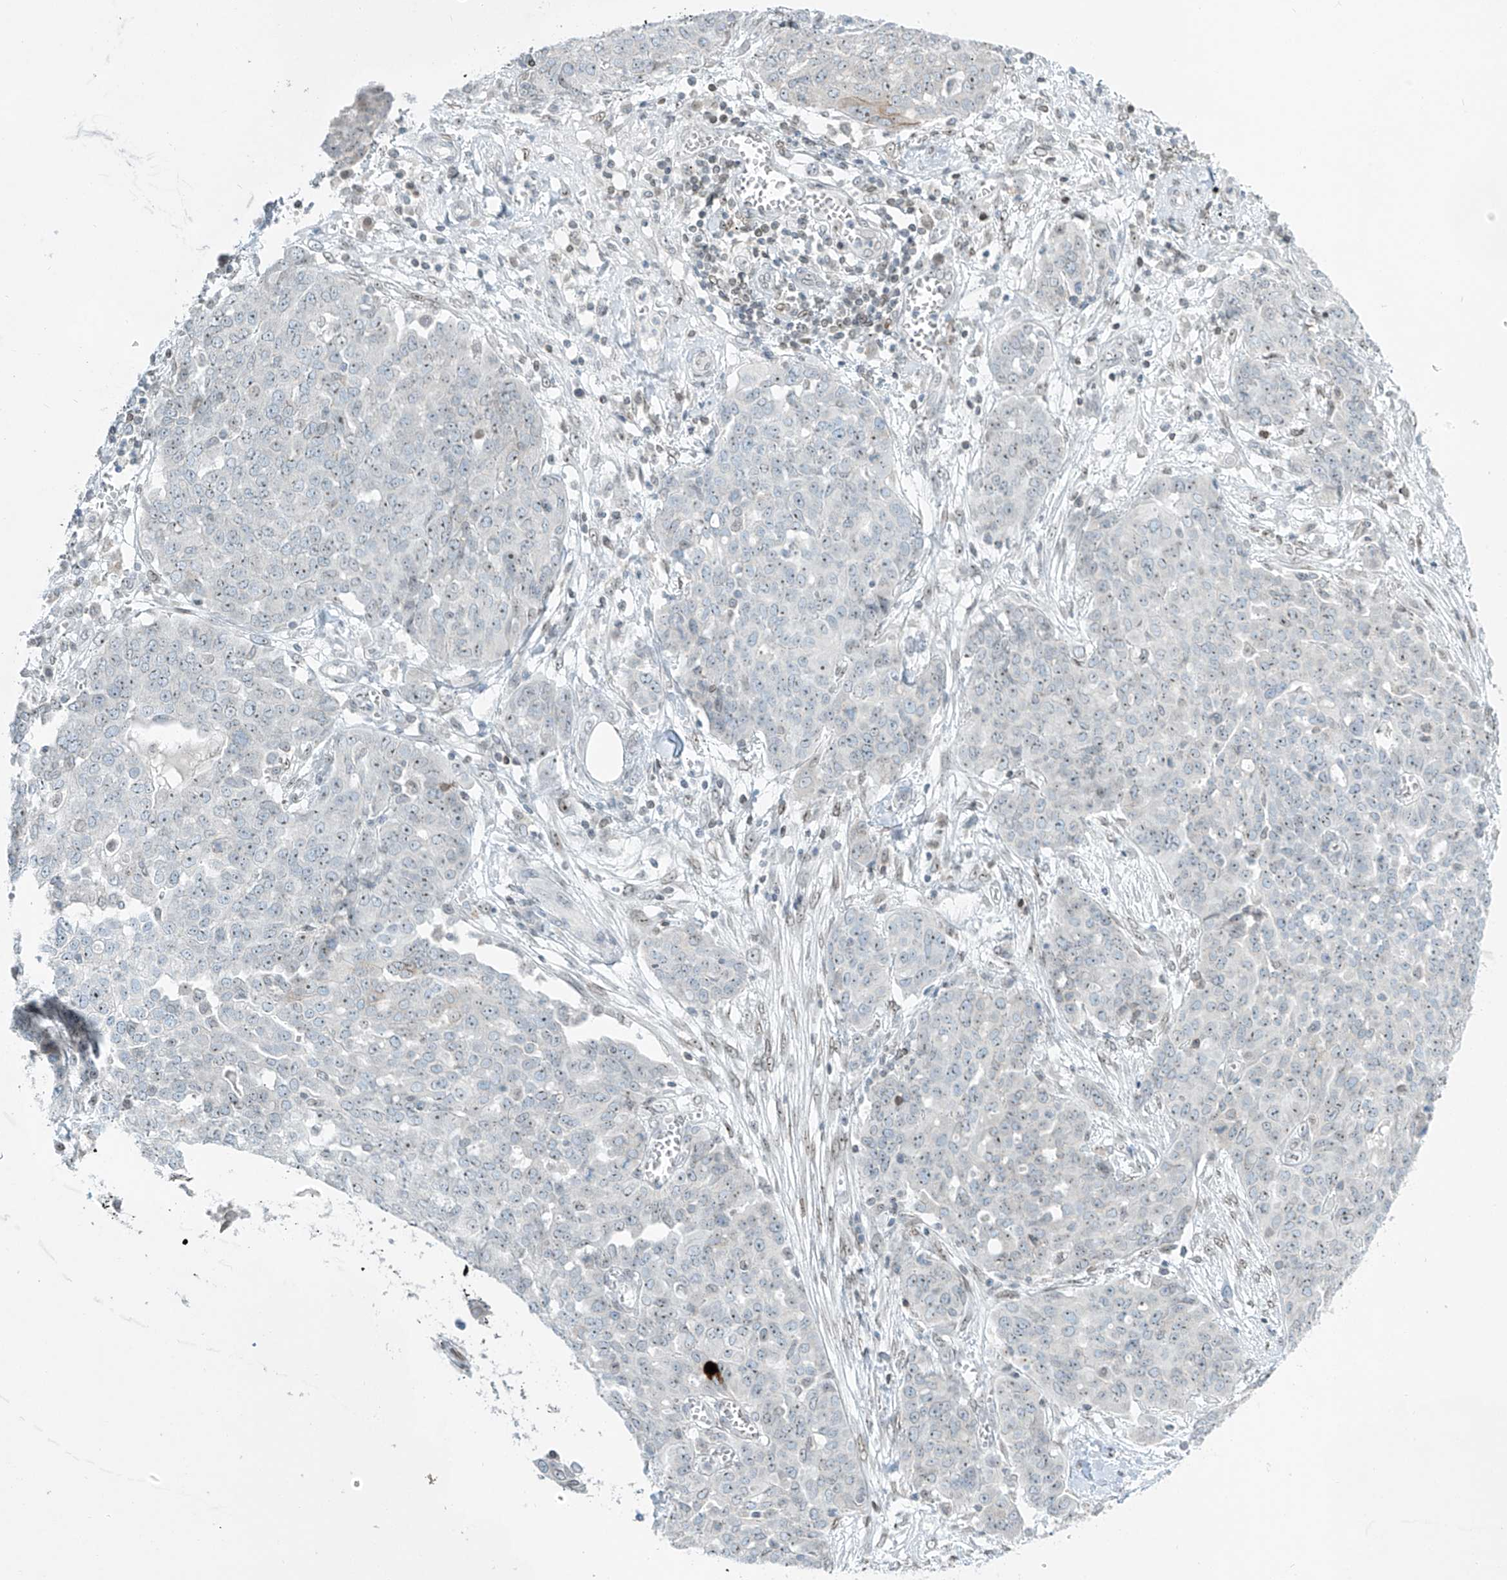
{"staining": {"intensity": "weak", "quantity": "25%-75%", "location": "nuclear"}, "tissue": "ovarian cancer", "cell_type": "Tumor cells", "image_type": "cancer", "snomed": [{"axis": "morphology", "description": "Cystadenocarcinoma, serous, NOS"}, {"axis": "topography", "description": "Soft tissue"}, {"axis": "topography", "description": "Ovary"}], "caption": "Protein expression by immunohistochemistry displays weak nuclear staining in about 25%-75% of tumor cells in serous cystadenocarcinoma (ovarian). The protein is stained brown, and the nuclei are stained in blue (DAB (3,3'-diaminobenzidine) IHC with brightfield microscopy, high magnification).", "gene": "SAMD15", "patient": {"sex": "female", "age": 57}}